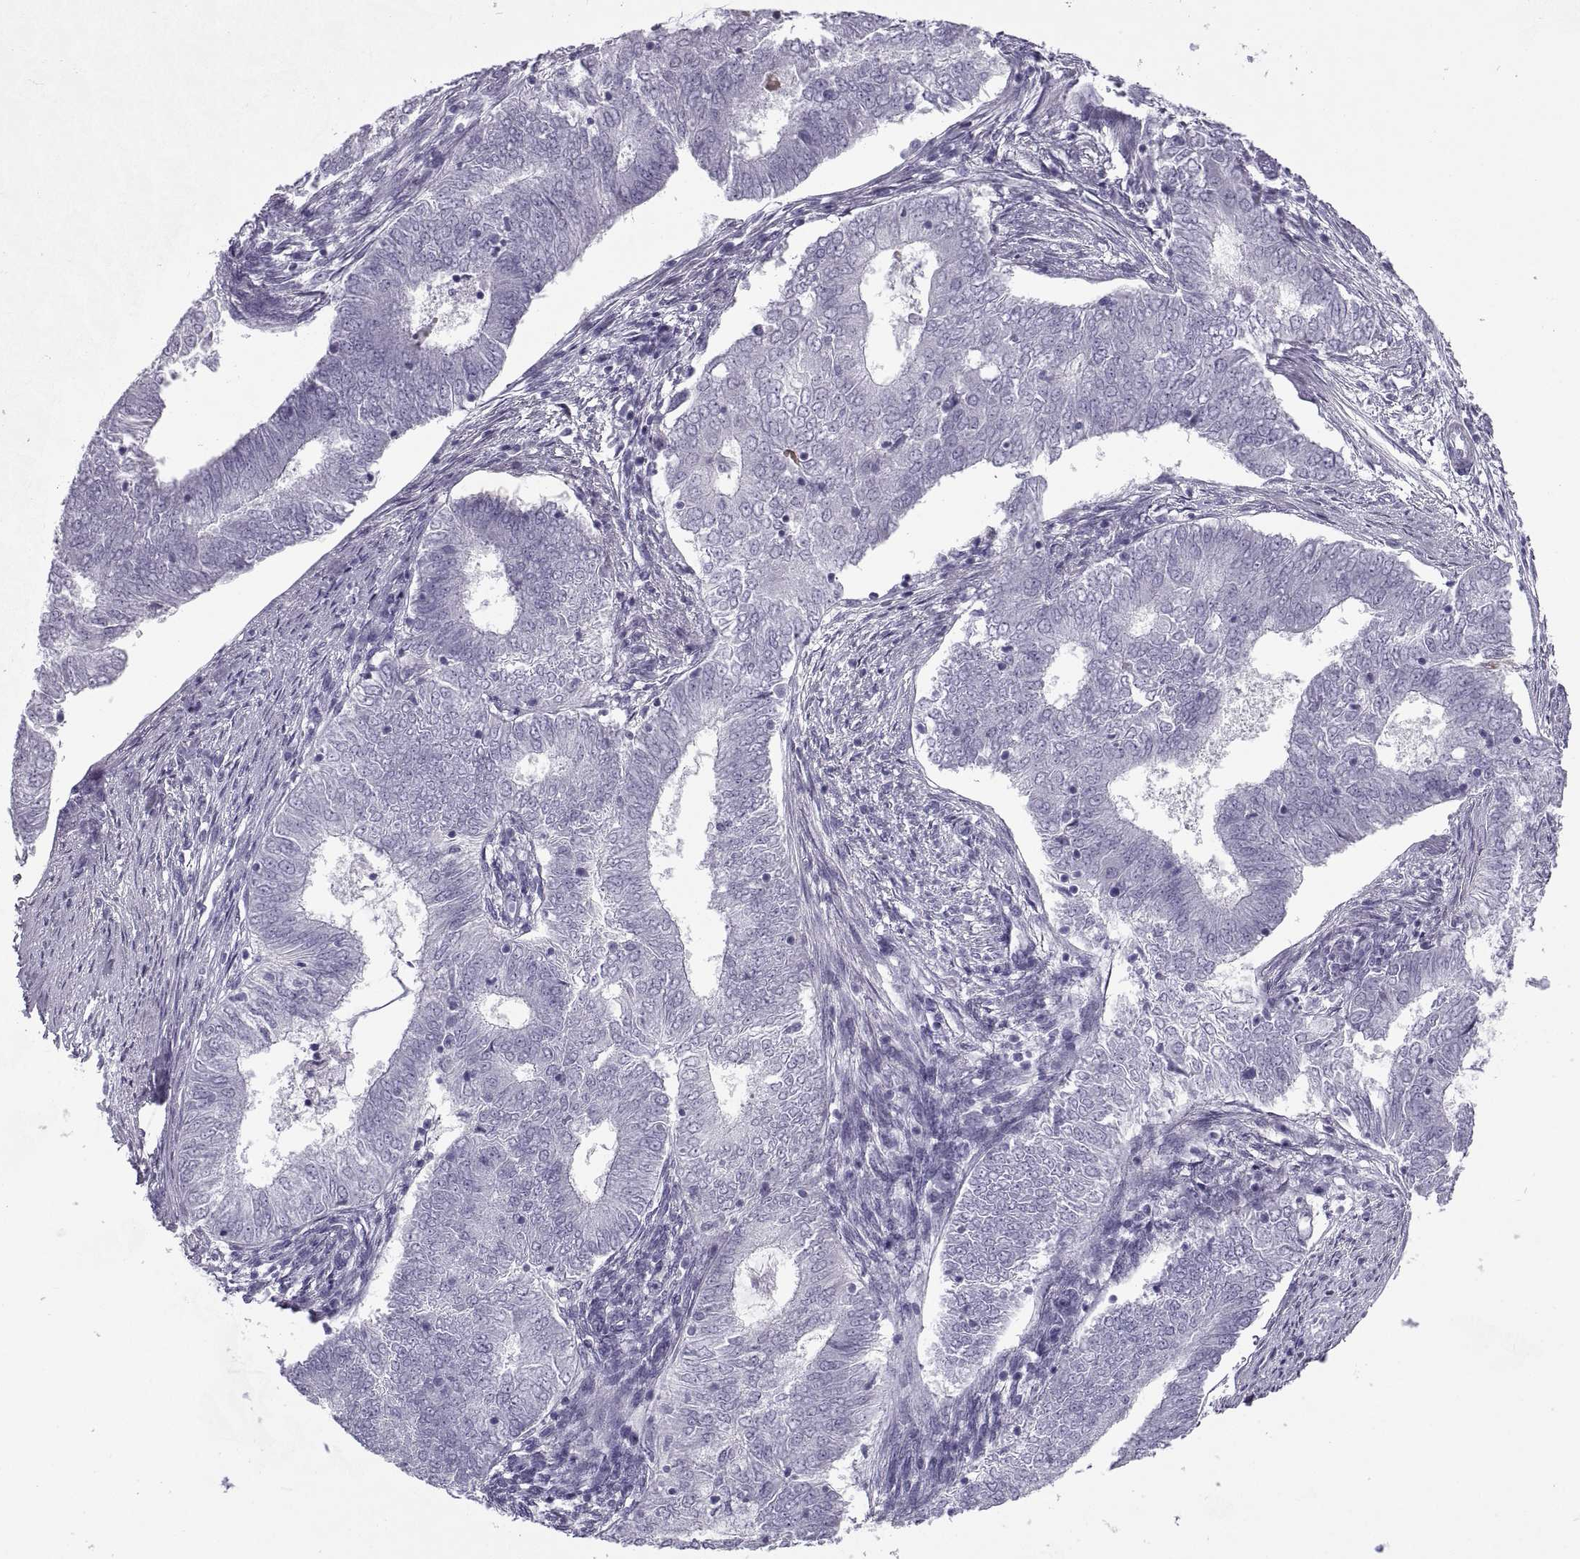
{"staining": {"intensity": "negative", "quantity": "none", "location": "none"}, "tissue": "endometrial cancer", "cell_type": "Tumor cells", "image_type": "cancer", "snomed": [{"axis": "morphology", "description": "Adenocarcinoma, NOS"}, {"axis": "topography", "description": "Endometrium"}], "caption": "High power microscopy image of an immunohistochemistry photomicrograph of adenocarcinoma (endometrial), revealing no significant positivity in tumor cells. (DAB IHC visualized using brightfield microscopy, high magnification).", "gene": "RLBP1", "patient": {"sex": "female", "age": 62}}